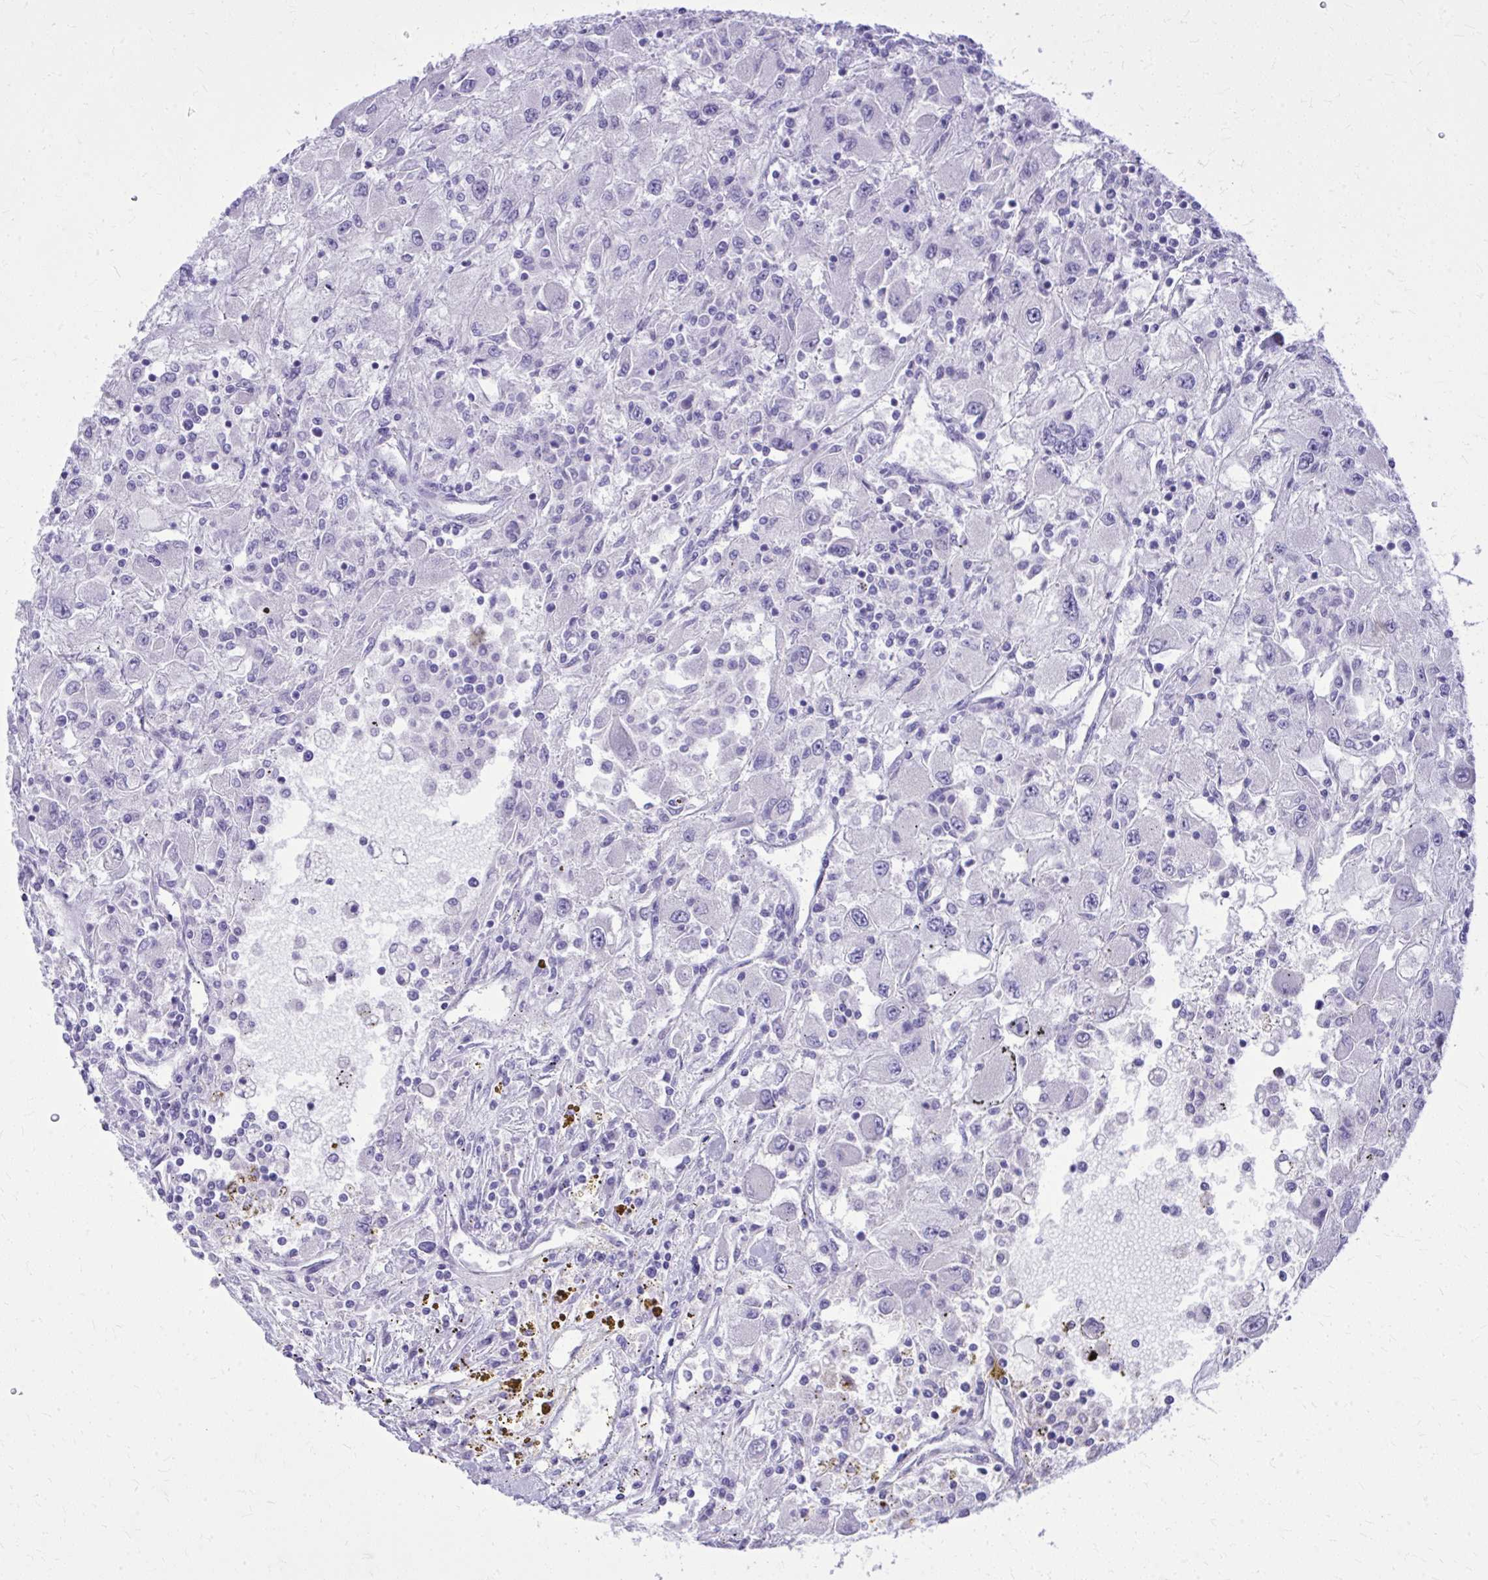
{"staining": {"intensity": "negative", "quantity": "none", "location": "none"}, "tissue": "renal cancer", "cell_type": "Tumor cells", "image_type": "cancer", "snomed": [{"axis": "morphology", "description": "Adenocarcinoma, NOS"}, {"axis": "topography", "description": "Kidney"}], "caption": "A high-resolution histopathology image shows immunohistochemistry (IHC) staining of adenocarcinoma (renal), which displays no significant positivity in tumor cells.", "gene": "BCL6B", "patient": {"sex": "female", "age": 67}}